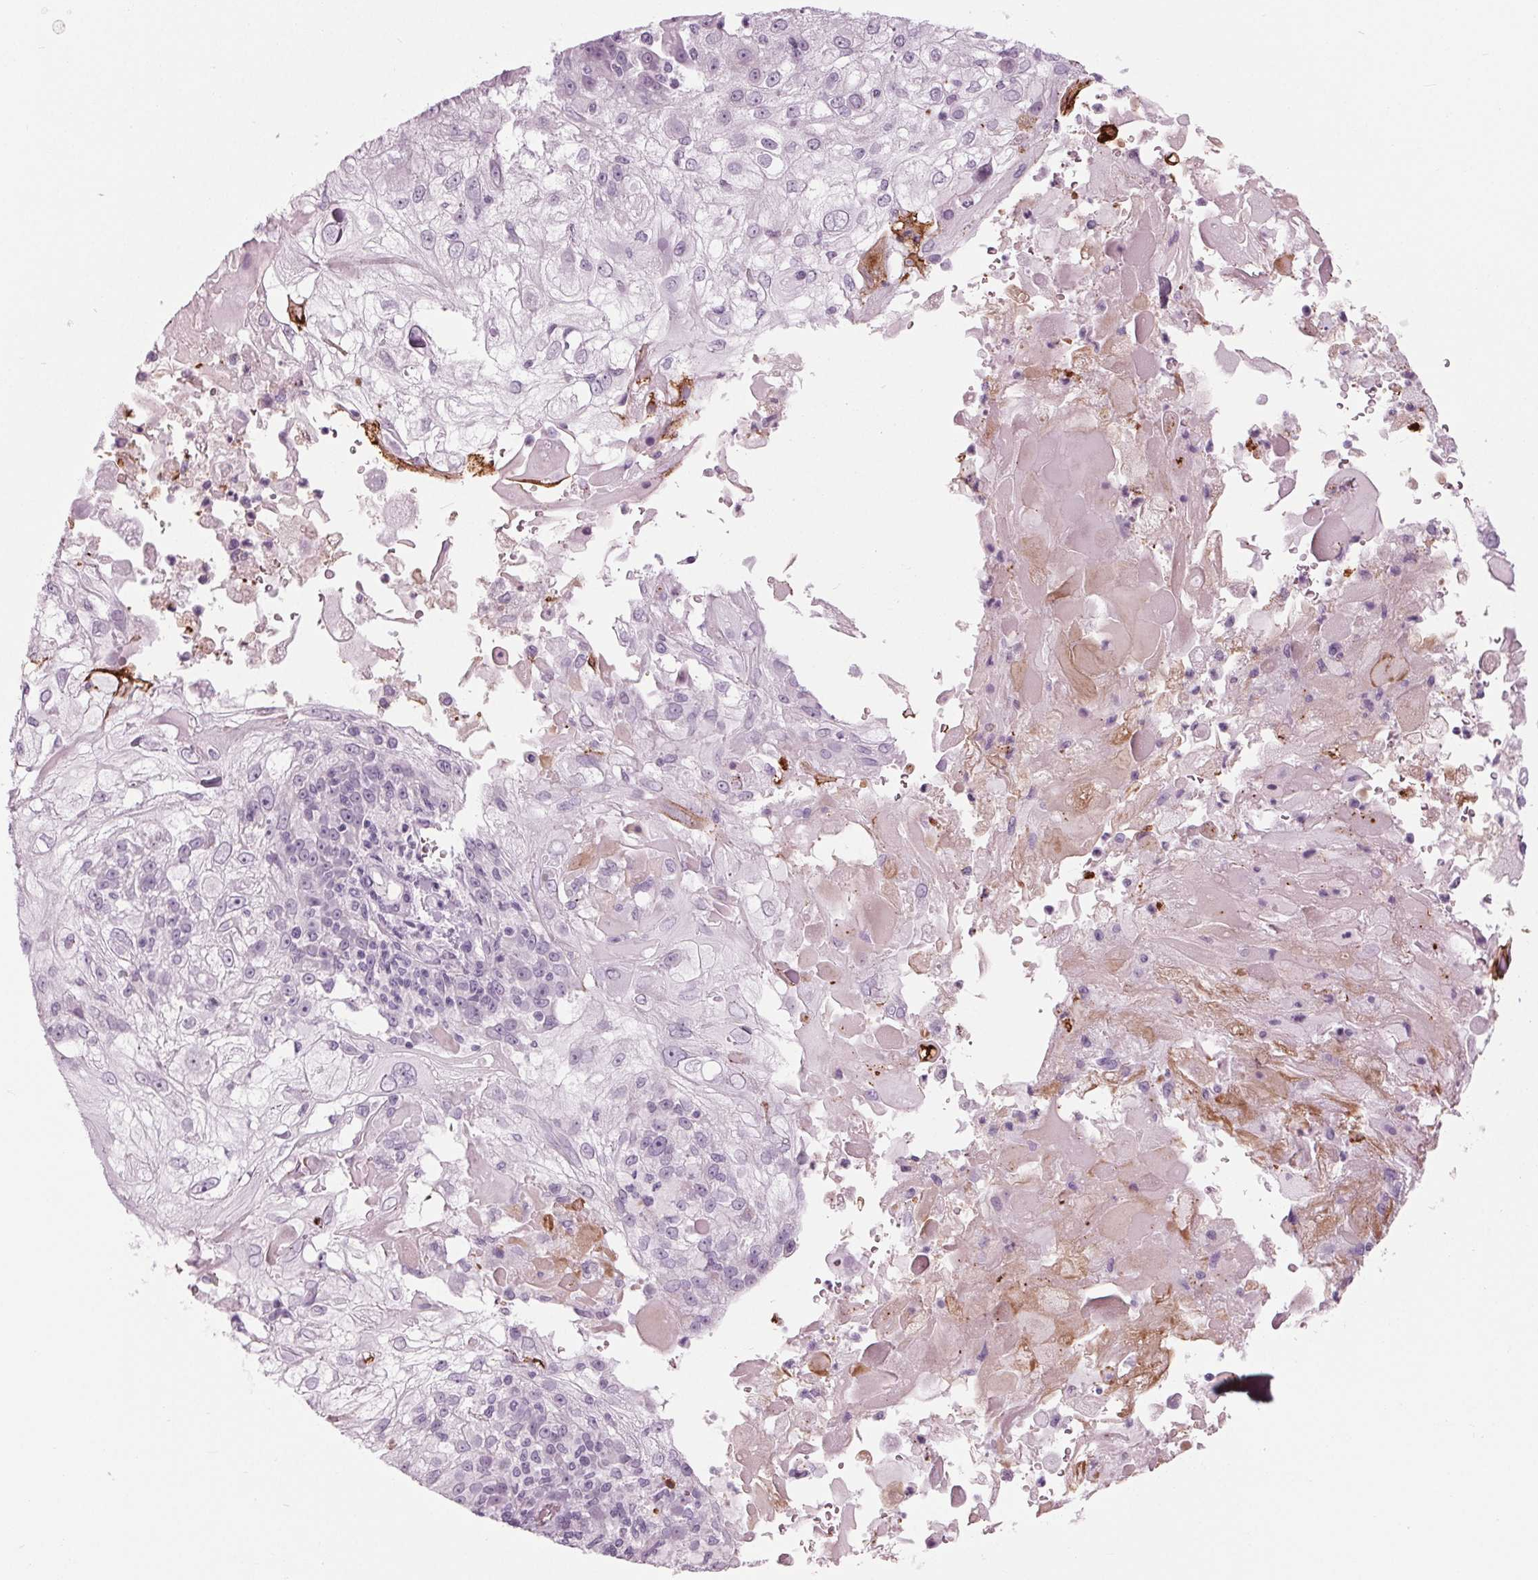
{"staining": {"intensity": "negative", "quantity": "none", "location": "none"}, "tissue": "skin cancer", "cell_type": "Tumor cells", "image_type": "cancer", "snomed": [{"axis": "morphology", "description": "Normal tissue, NOS"}, {"axis": "morphology", "description": "Squamous cell carcinoma, NOS"}, {"axis": "topography", "description": "Skin"}], "caption": "This is an immunohistochemistry (IHC) histopathology image of skin cancer. There is no staining in tumor cells.", "gene": "CYP3A43", "patient": {"sex": "female", "age": 83}}